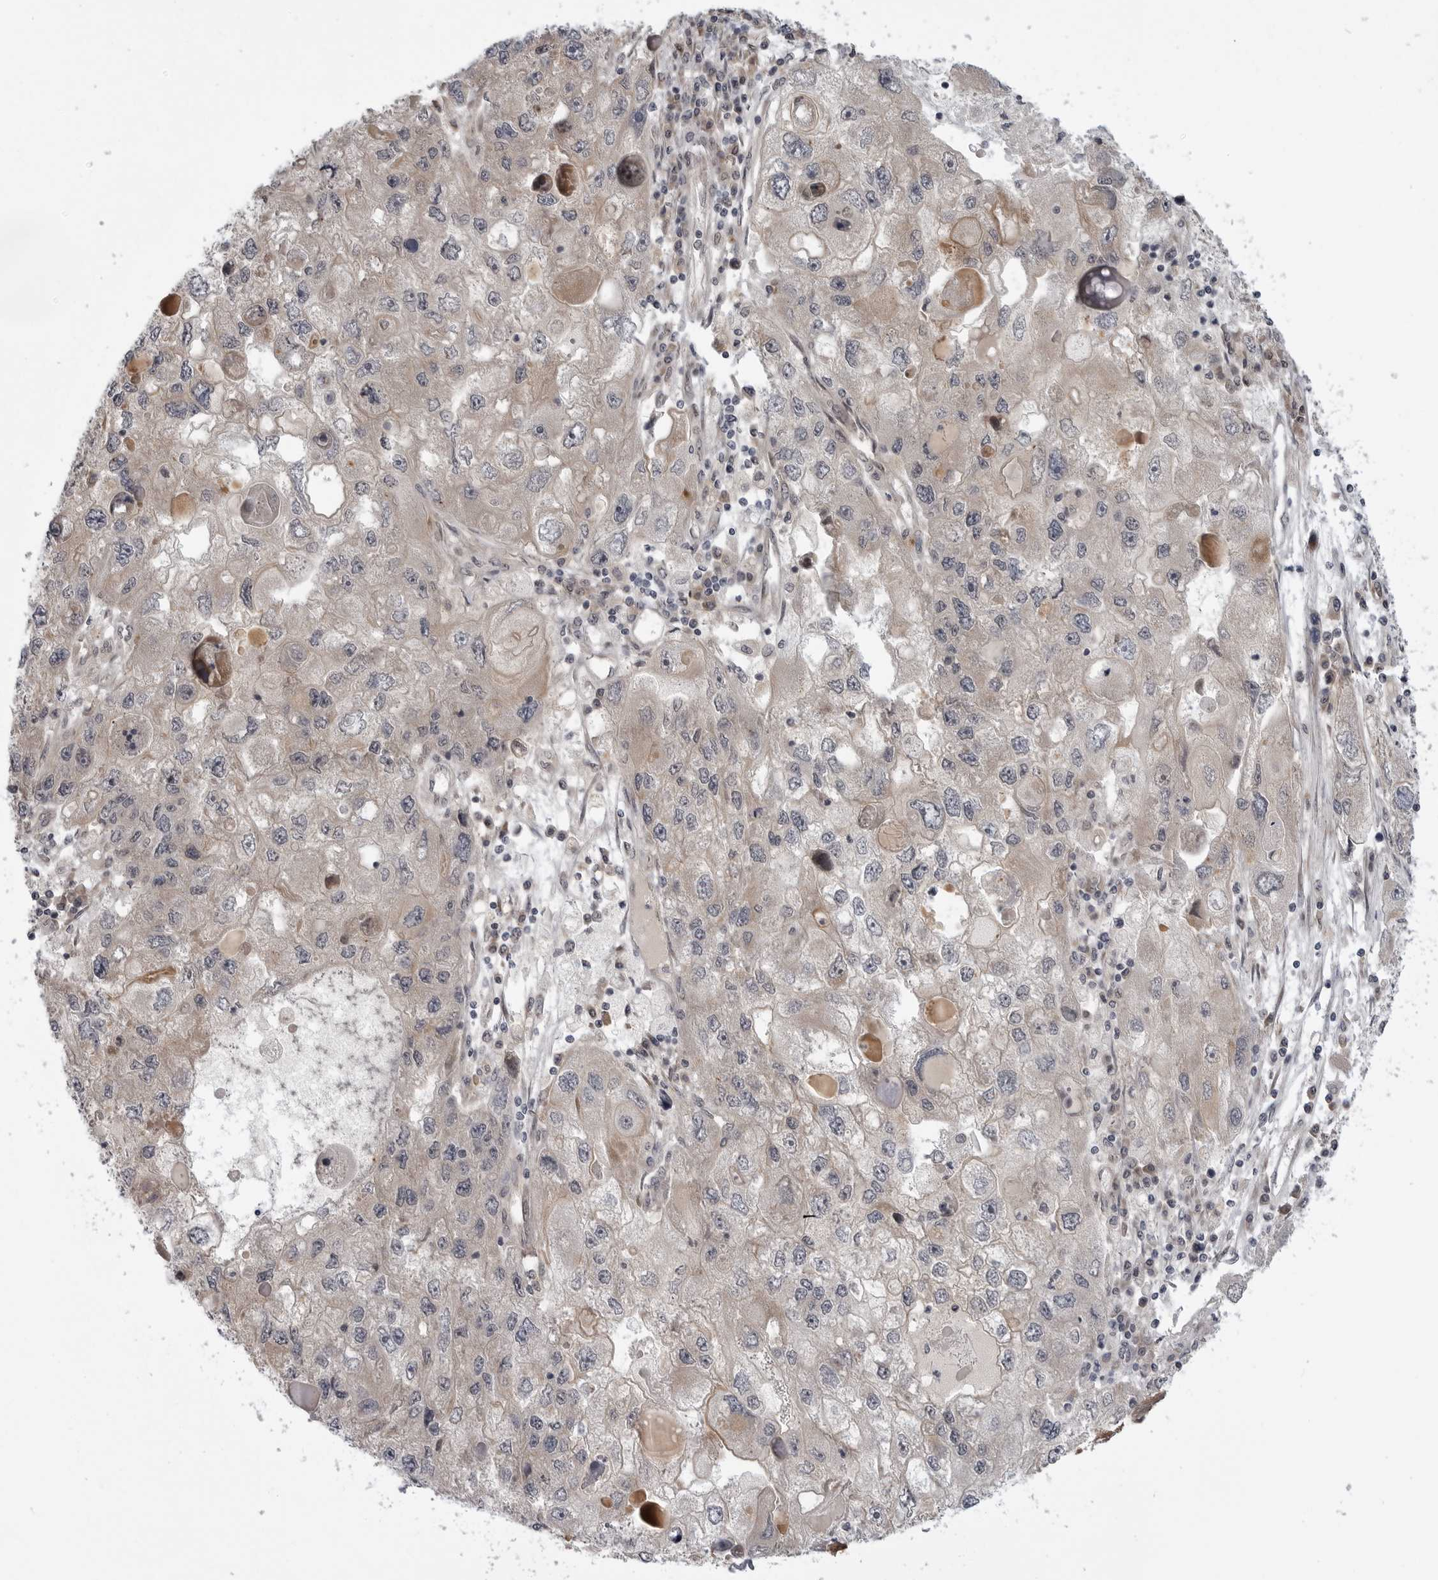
{"staining": {"intensity": "weak", "quantity": "<25%", "location": "cytoplasmic/membranous"}, "tissue": "endometrial cancer", "cell_type": "Tumor cells", "image_type": "cancer", "snomed": [{"axis": "morphology", "description": "Adenocarcinoma, NOS"}, {"axis": "topography", "description": "Endometrium"}], "caption": "Tumor cells are negative for protein expression in human endometrial adenocarcinoma.", "gene": "LRRC45", "patient": {"sex": "female", "age": 49}}